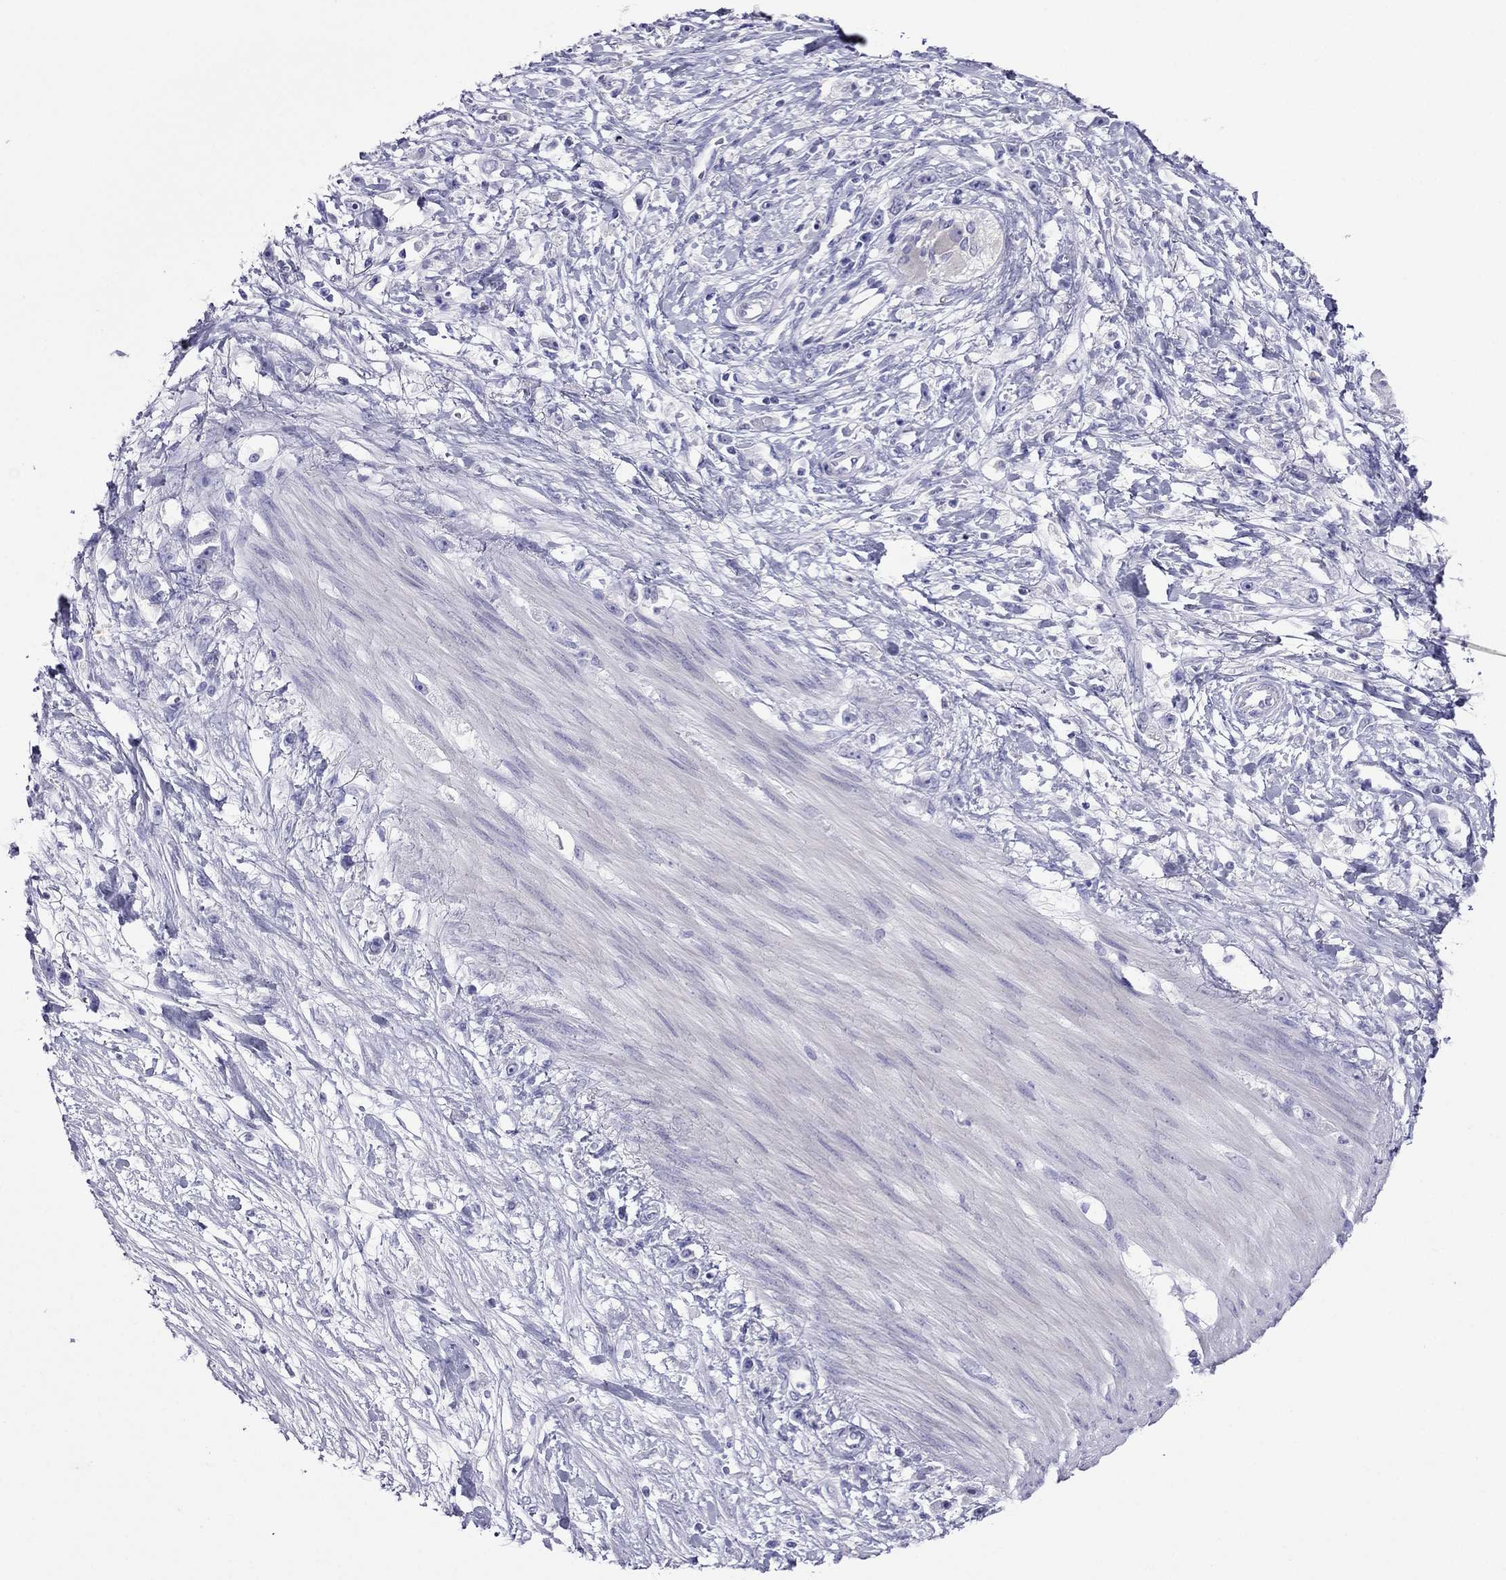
{"staining": {"intensity": "negative", "quantity": "none", "location": "none"}, "tissue": "stomach cancer", "cell_type": "Tumor cells", "image_type": "cancer", "snomed": [{"axis": "morphology", "description": "Adenocarcinoma, NOS"}, {"axis": "topography", "description": "Stomach"}], "caption": "Immunohistochemical staining of stomach cancer (adenocarcinoma) shows no significant positivity in tumor cells.", "gene": "PCDHA6", "patient": {"sex": "female", "age": 59}}